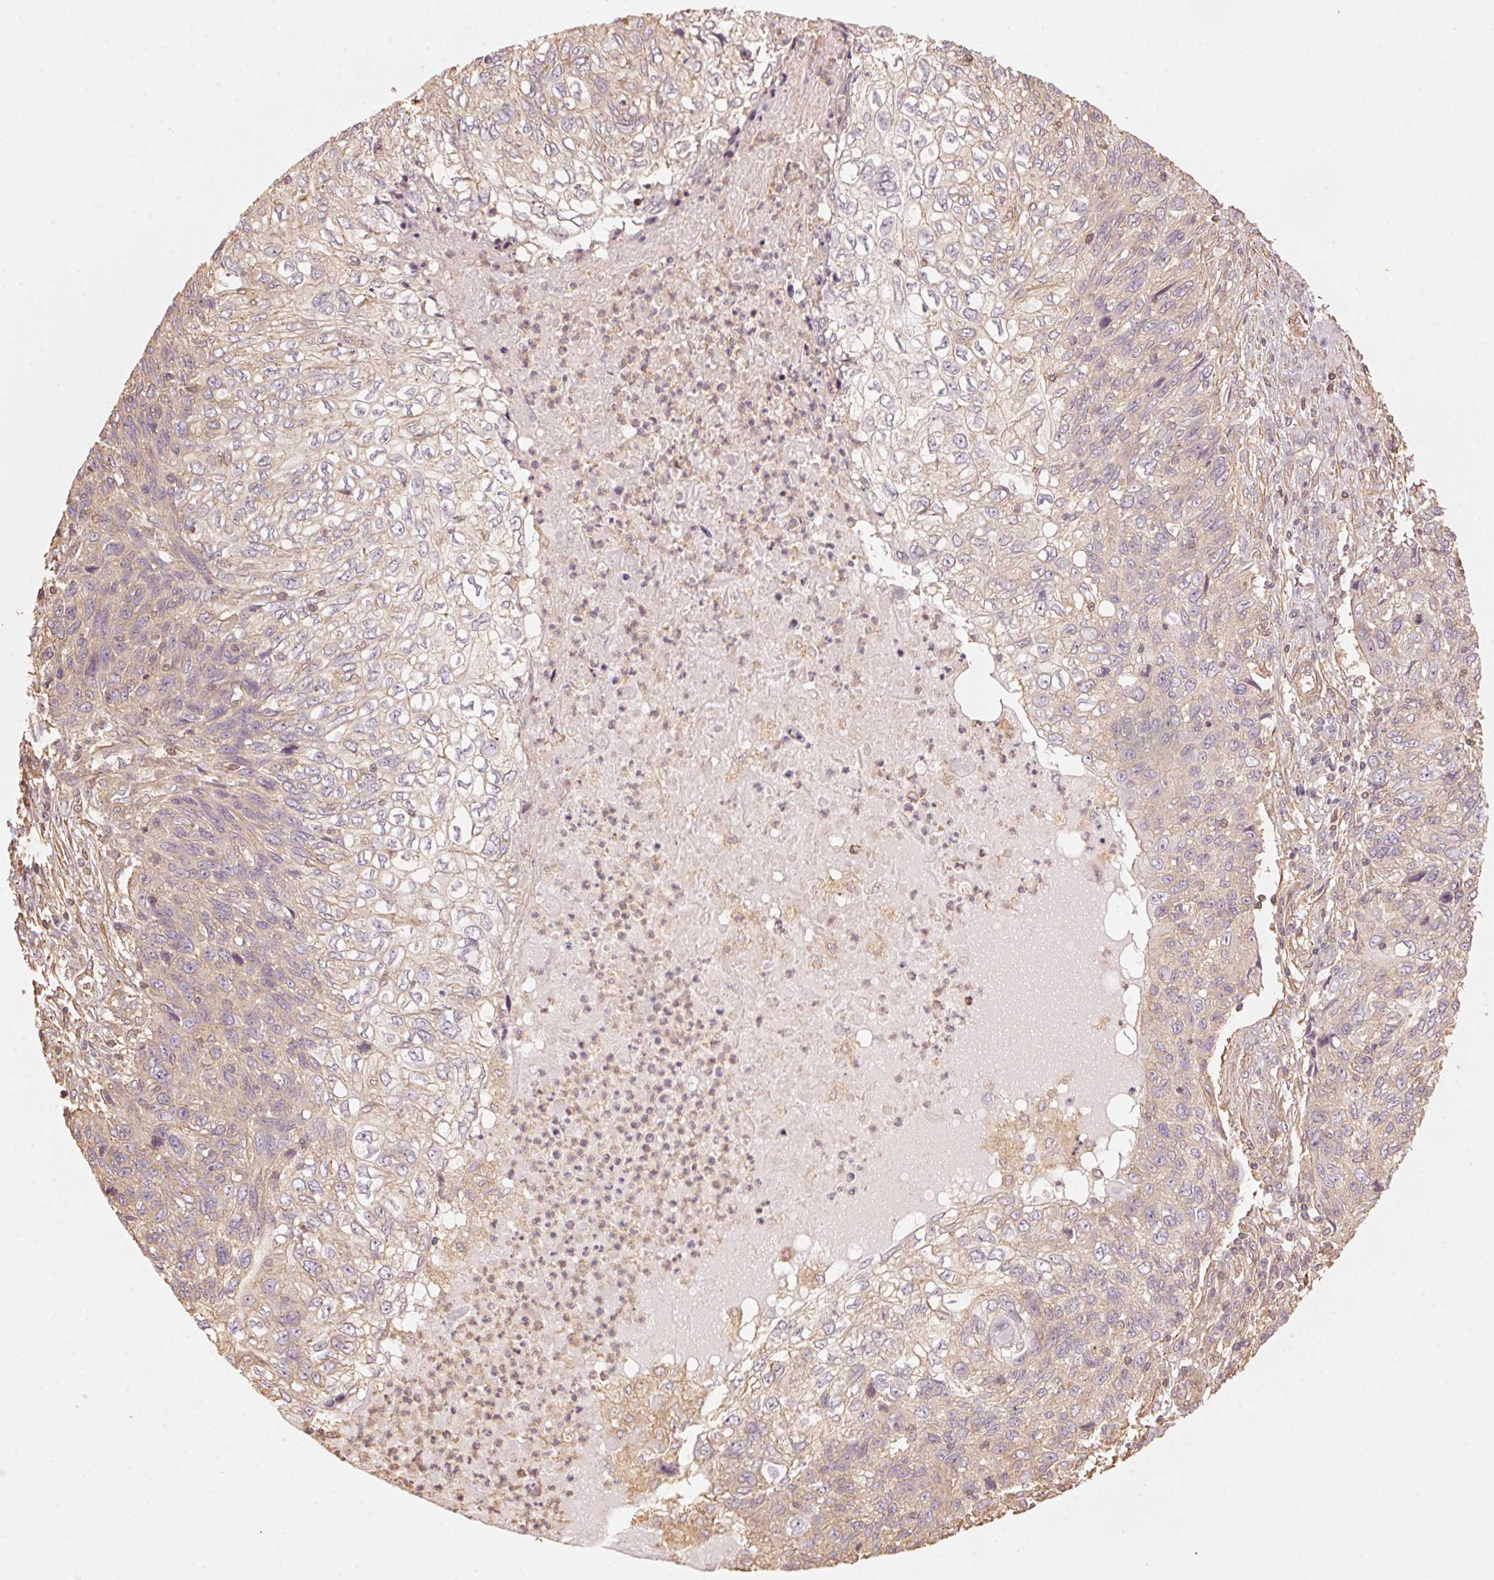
{"staining": {"intensity": "weak", "quantity": "25%-75%", "location": "cytoplasmic/membranous"}, "tissue": "skin cancer", "cell_type": "Tumor cells", "image_type": "cancer", "snomed": [{"axis": "morphology", "description": "Squamous cell carcinoma, NOS"}, {"axis": "topography", "description": "Skin"}], "caption": "IHC histopathology image of neoplastic tissue: human skin squamous cell carcinoma stained using immunohistochemistry reveals low levels of weak protein expression localized specifically in the cytoplasmic/membranous of tumor cells, appearing as a cytoplasmic/membranous brown color.", "gene": "QDPR", "patient": {"sex": "male", "age": 92}}